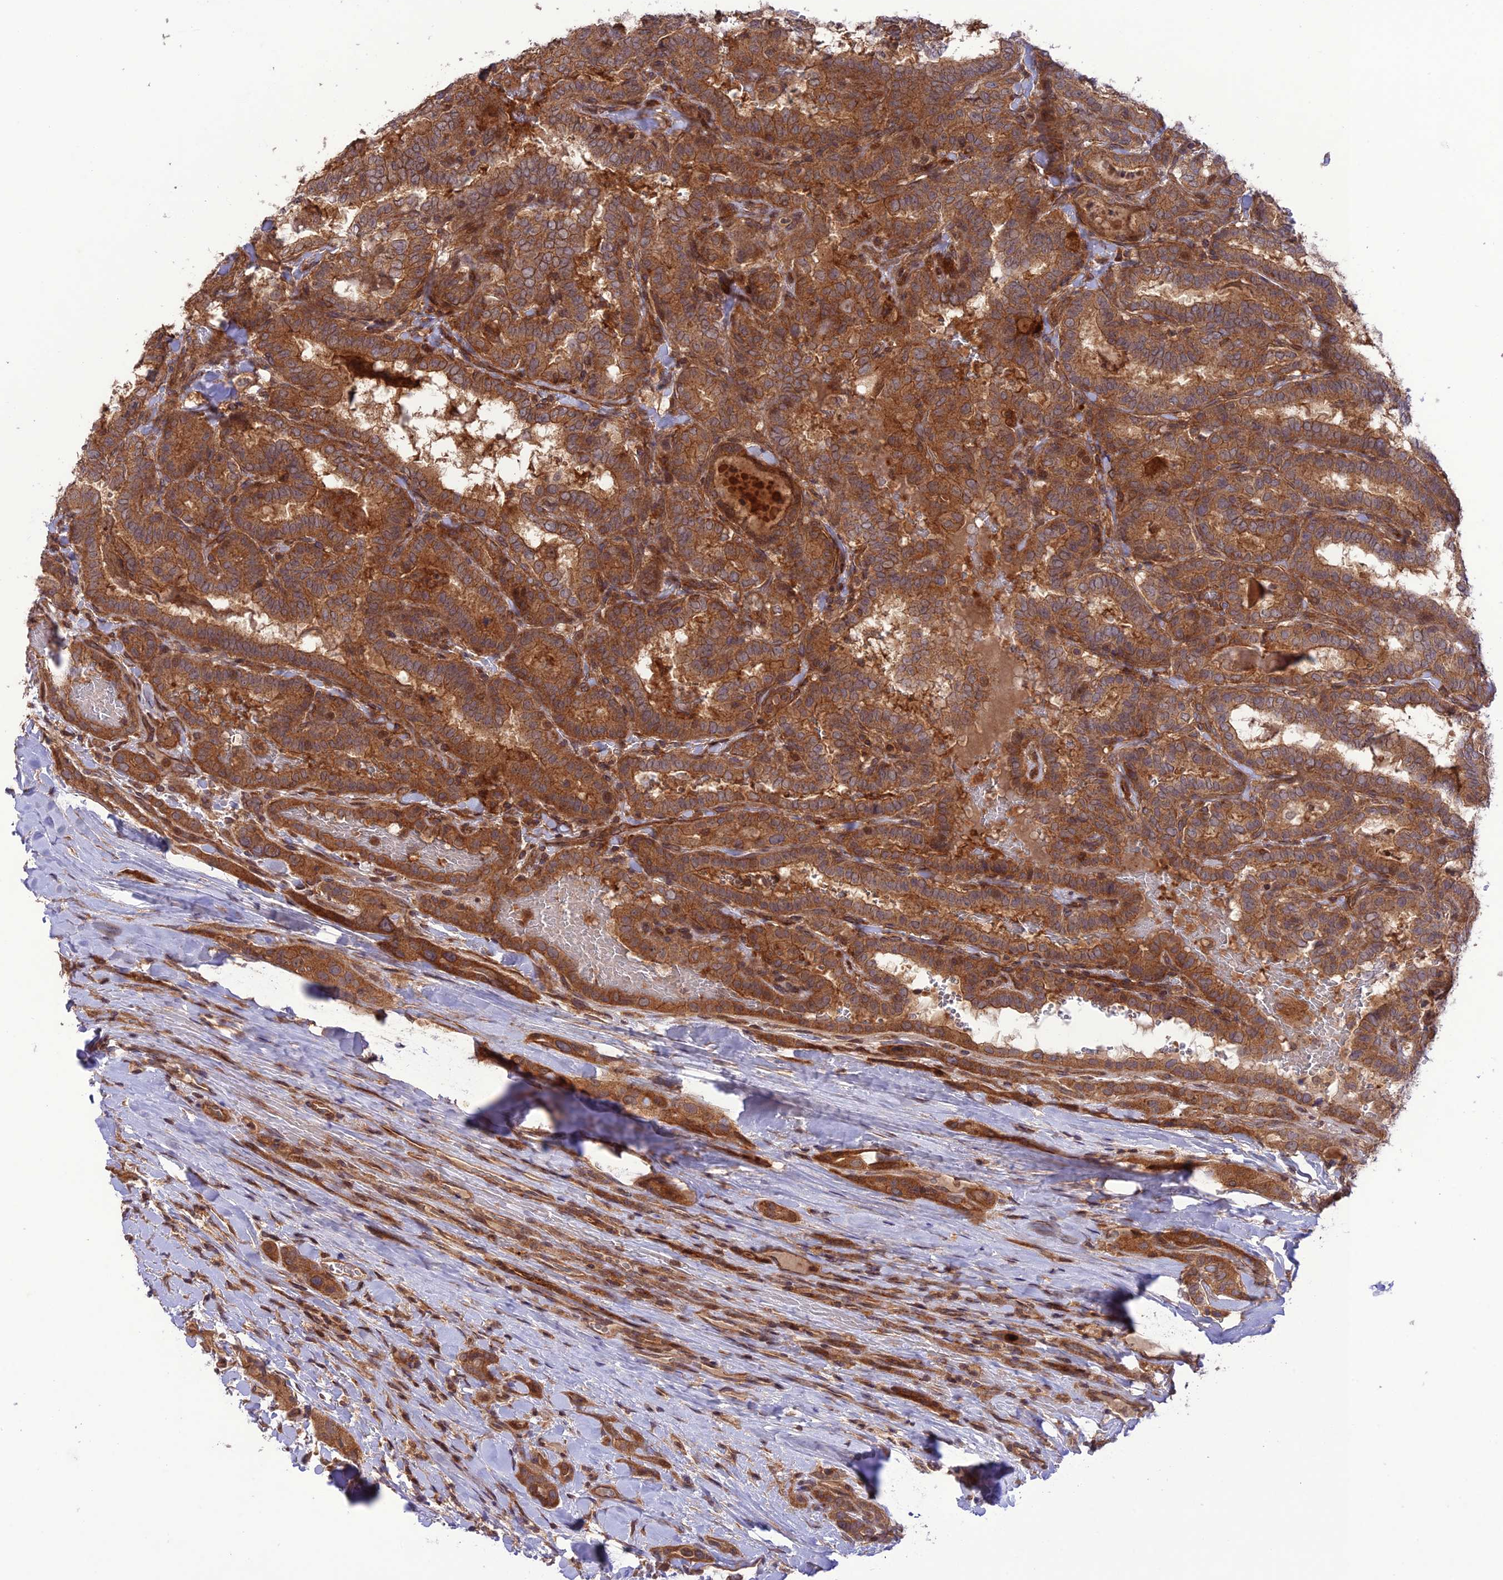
{"staining": {"intensity": "moderate", "quantity": ">75%", "location": "cytoplasmic/membranous"}, "tissue": "thyroid cancer", "cell_type": "Tumor cells", "image_type": "cancer", "snomed": [{"axis": "morphology", "description": "Papillary adenocarcinoma, NOS"}, {"axis": "topography", "description": "Thyroid gland"}], "caption": "A high-resolution micrograph shows IHC staining of thyroid papillary adenocarcinoma, which displays moderate cytoplasmic/membranous expression in approximately >75% of tumor cells.", "gene": "FCHSD1", "patient": {"sex": "female", "age": 72}}